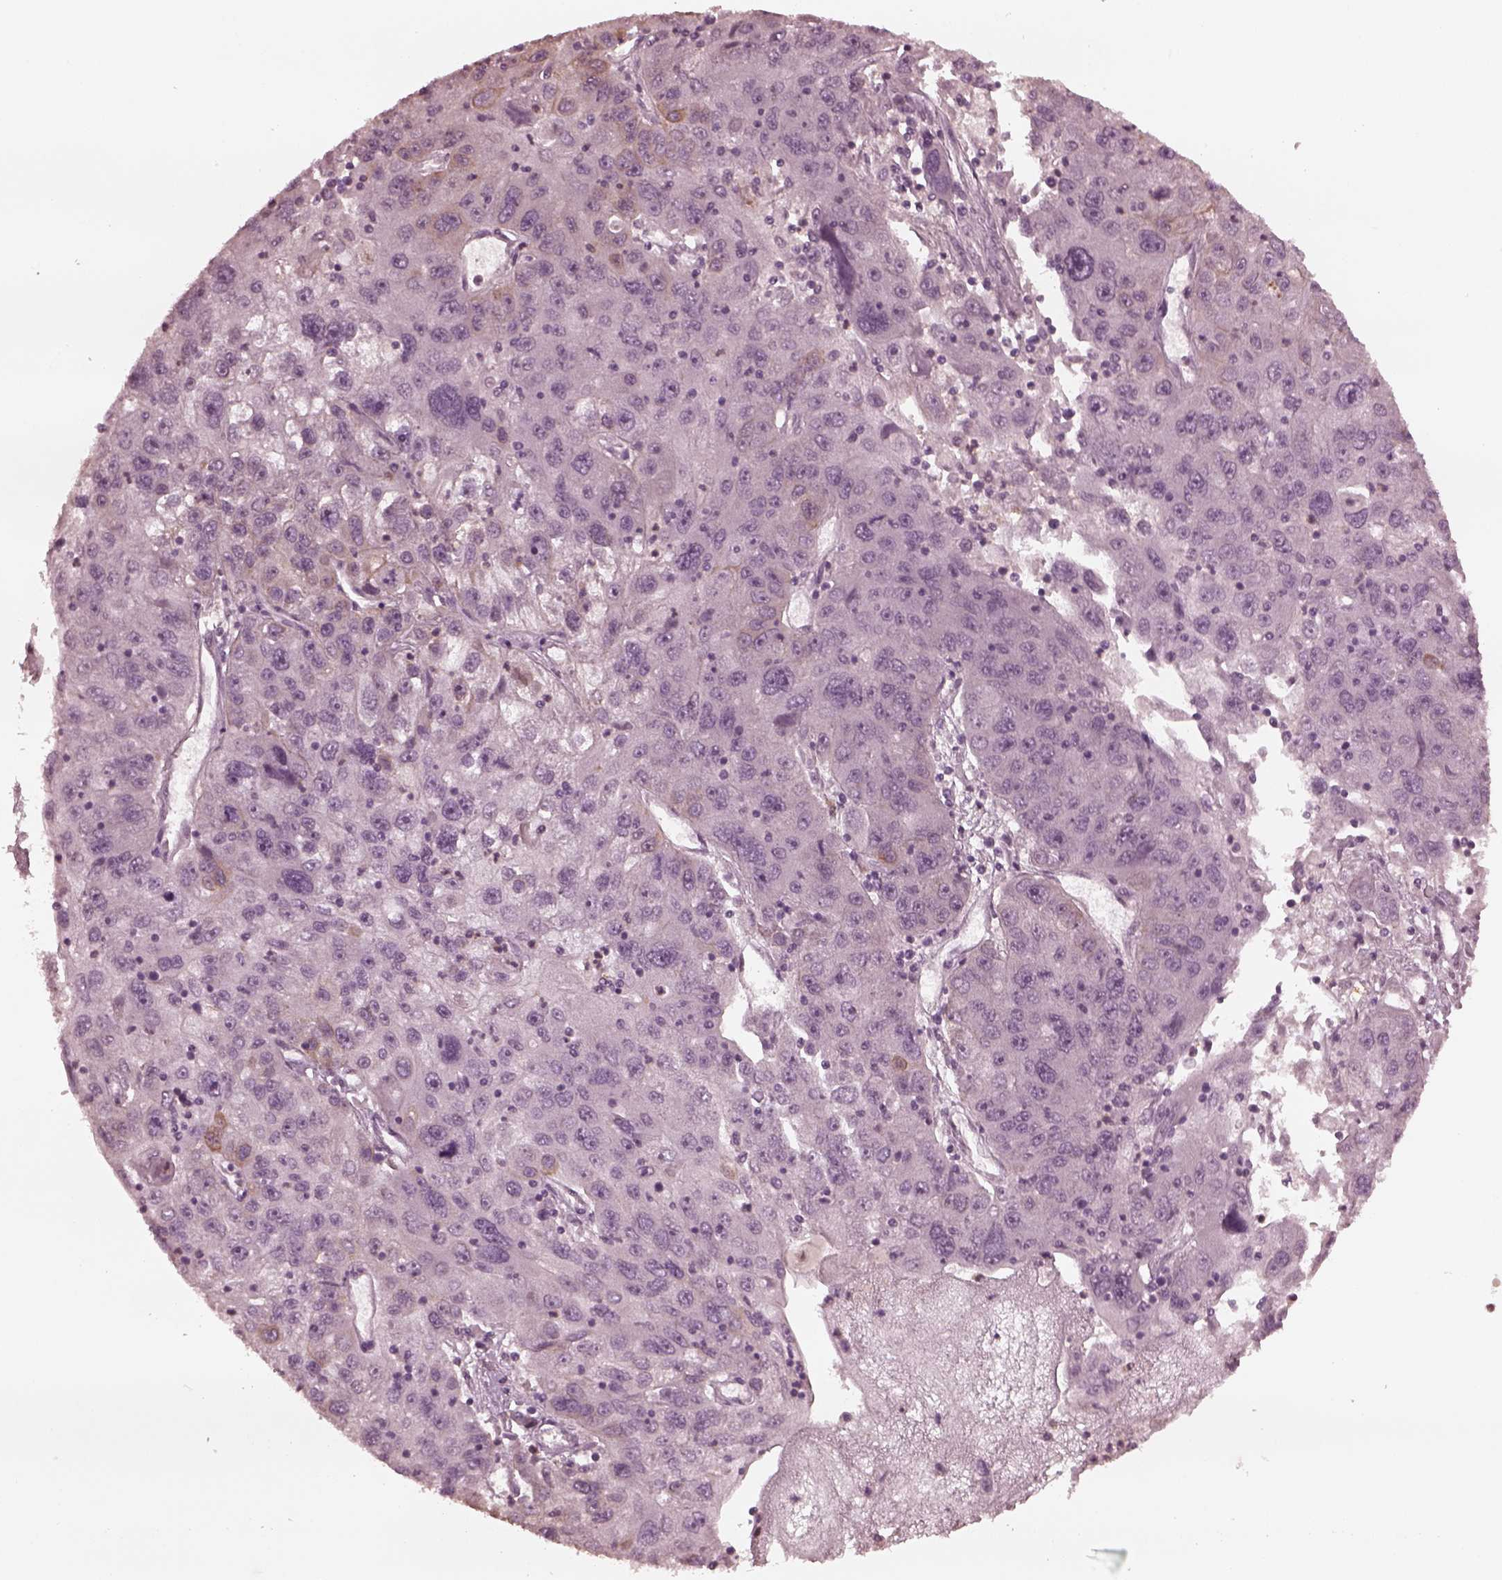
{"staining": {"intensity": "negative", "quantity": "none", "location": "none"}, "tissue": "stomach cancer", "cell_type": "Tumor cells", "image_type": "cancer", "snomed": [{"axis": "morphology", "description": "Adenocarcinoma, NOS"}, {"axis": "topography", "description": "Stomach"}], "caption": "Immunohistochemistry of stomach cancer (adenocarcinoma) displays no positivity in tumor cells.", "gene": "KRT79", "patient": {"sex": "male", "age": 56}}